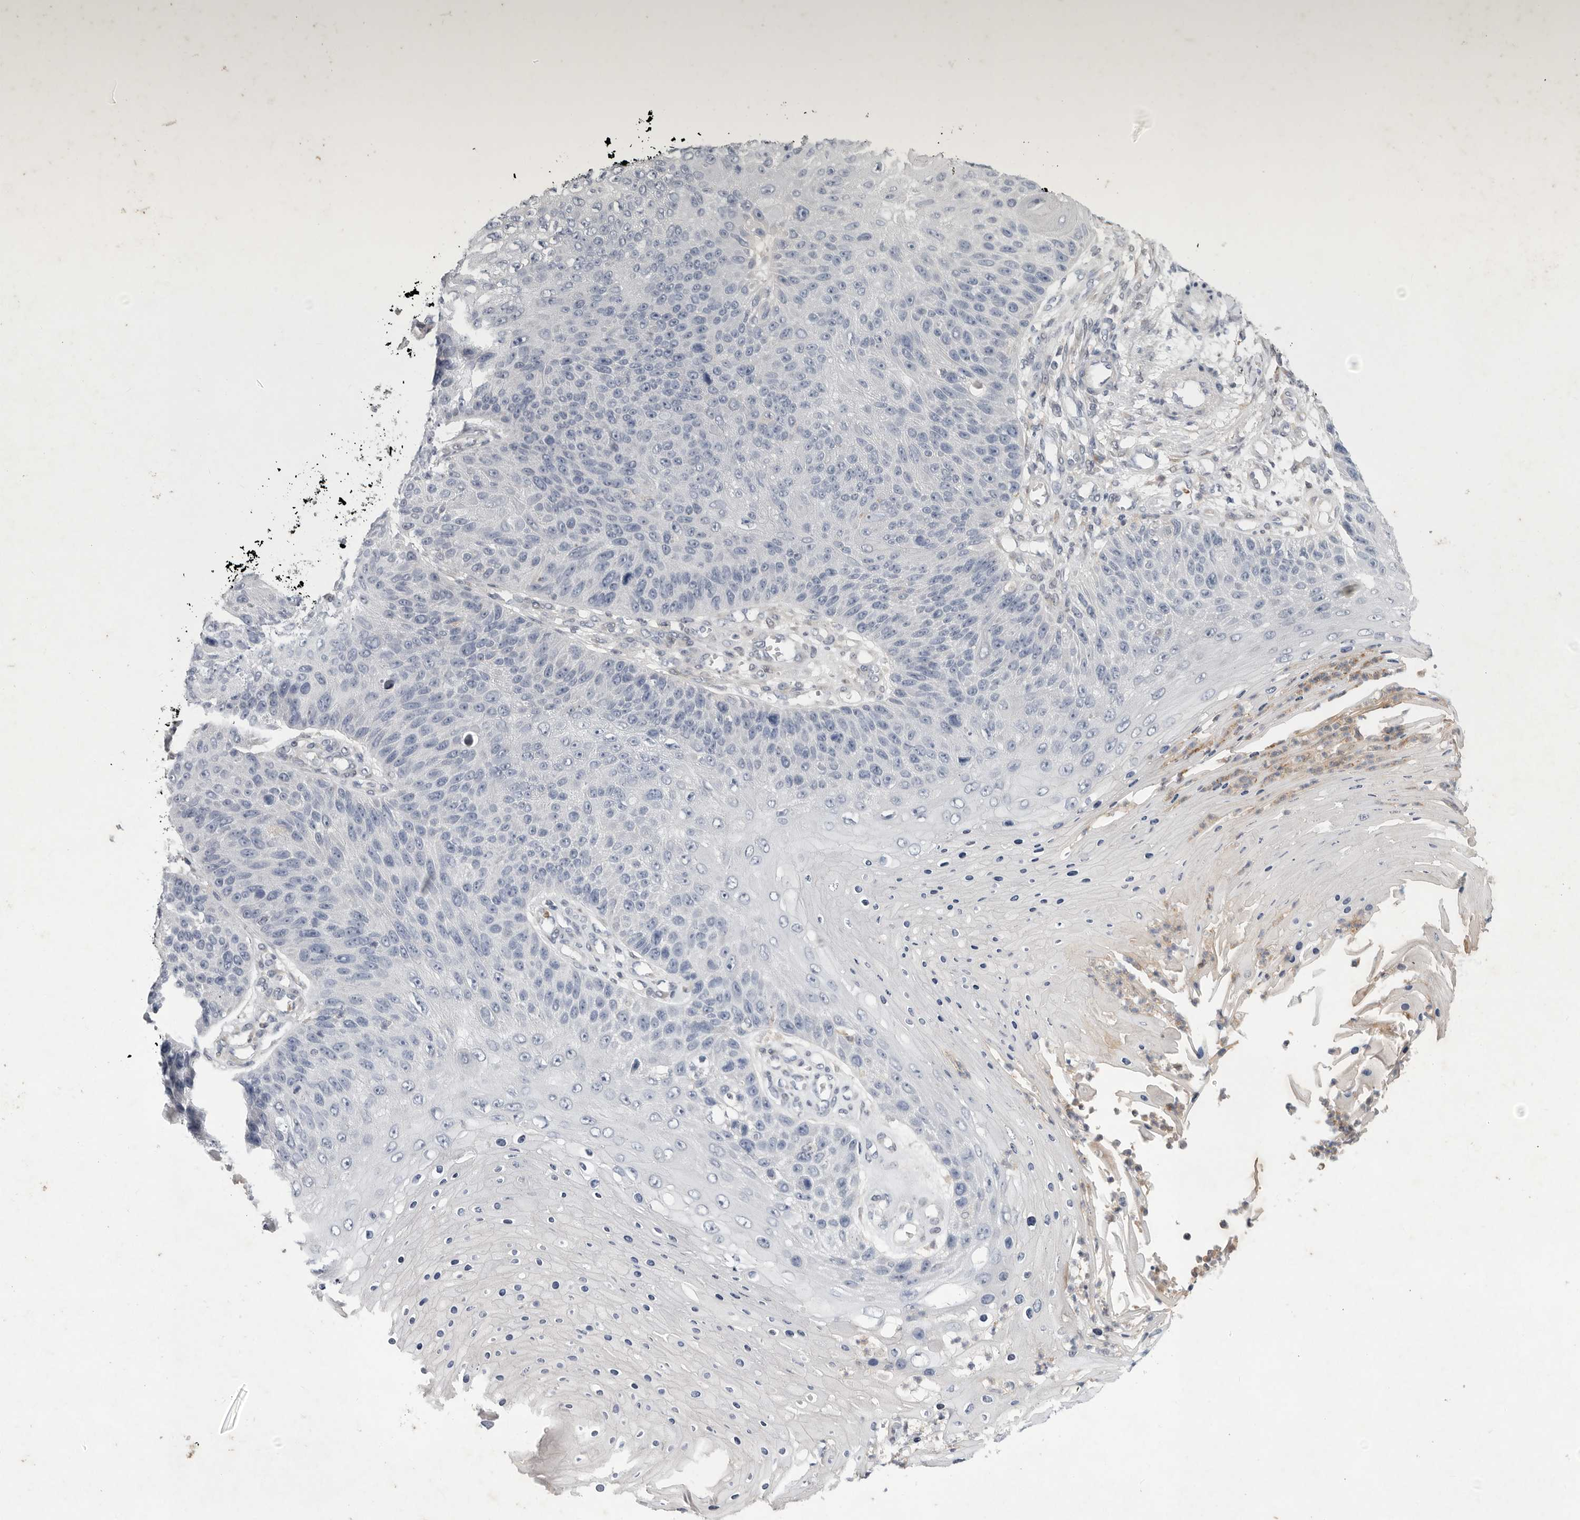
{"staining": {"intensity": "negative", "quantity": "none", "location": "none"}, "tissue": "skin cancer", "cell_type": "Tumor cells", "image_type": "cancer", "snomed": [{"axis": "morphology", "description": "Squamous cell carcinoma, NOS"}, {"axis": "topography", "description": "Skin"}], "caption": "Skin cancer (squamous cell carcinoma) was stained to show a protein in brown. There is no significant positivity in tumor cells.", "gene": "SIGLEC10", "patient": {"sex": "female", "age": 88}}